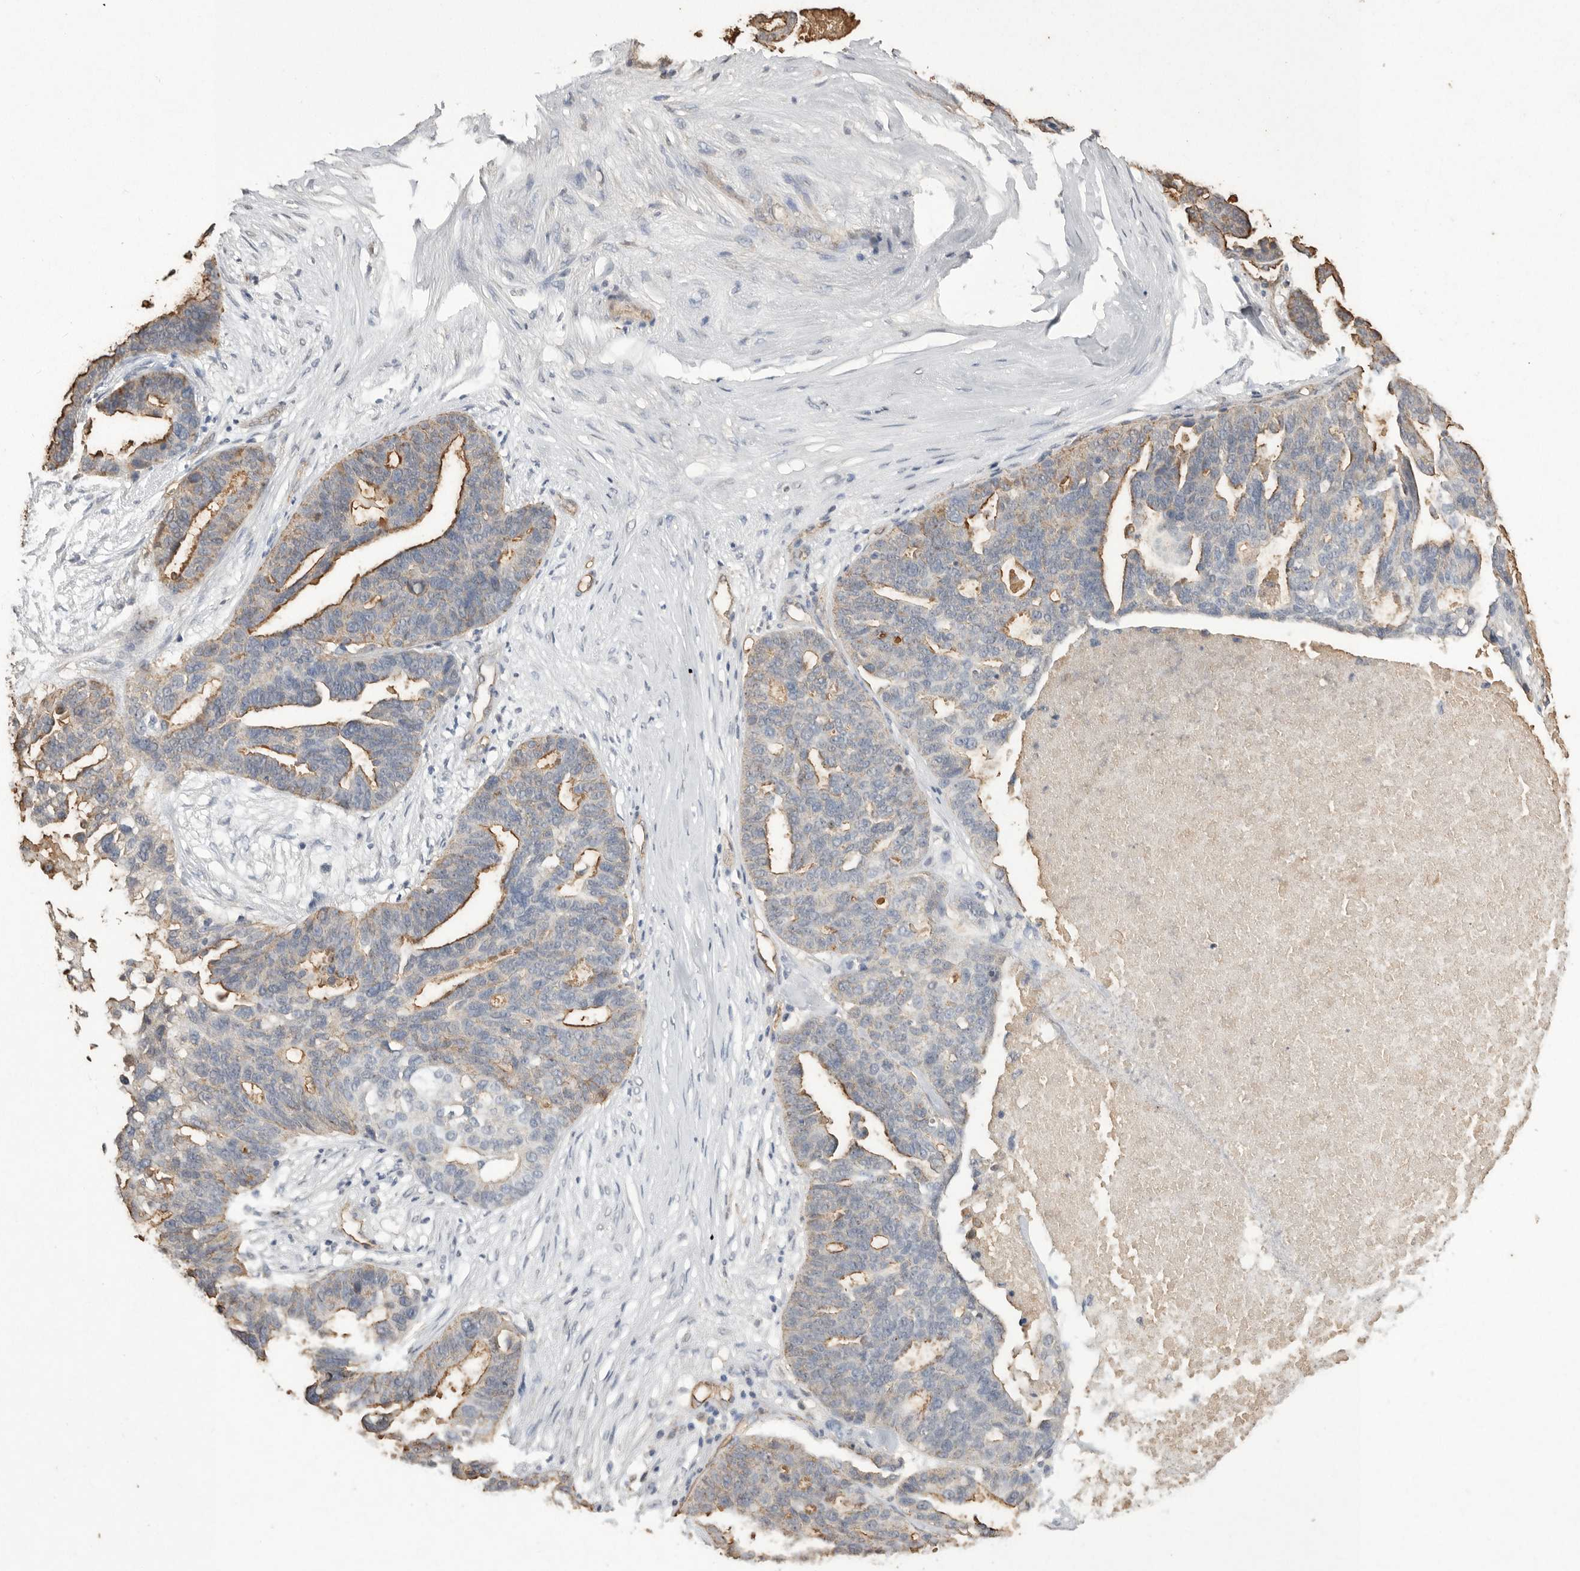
{"staining": {"intensity": "weak", "quantity": "<25%", "location": "cytoplasmic/membranous"}, "tissue": "ovarian cancer", "cell_type": "Tumor cells", "image_type": "cancer", "snomed": [{"axis": "morphology", "description": "Cystadenocarcinoma, serous, NOS"}, {"axis": "topography", "description": "Ovary"}], "caption": "Protein analysis of serous cystadenocarcinoma (ovarian) shows no significant staining in tumor cells.", "gene": "IL27", "patient": {"sex": "female", "age": 59}}